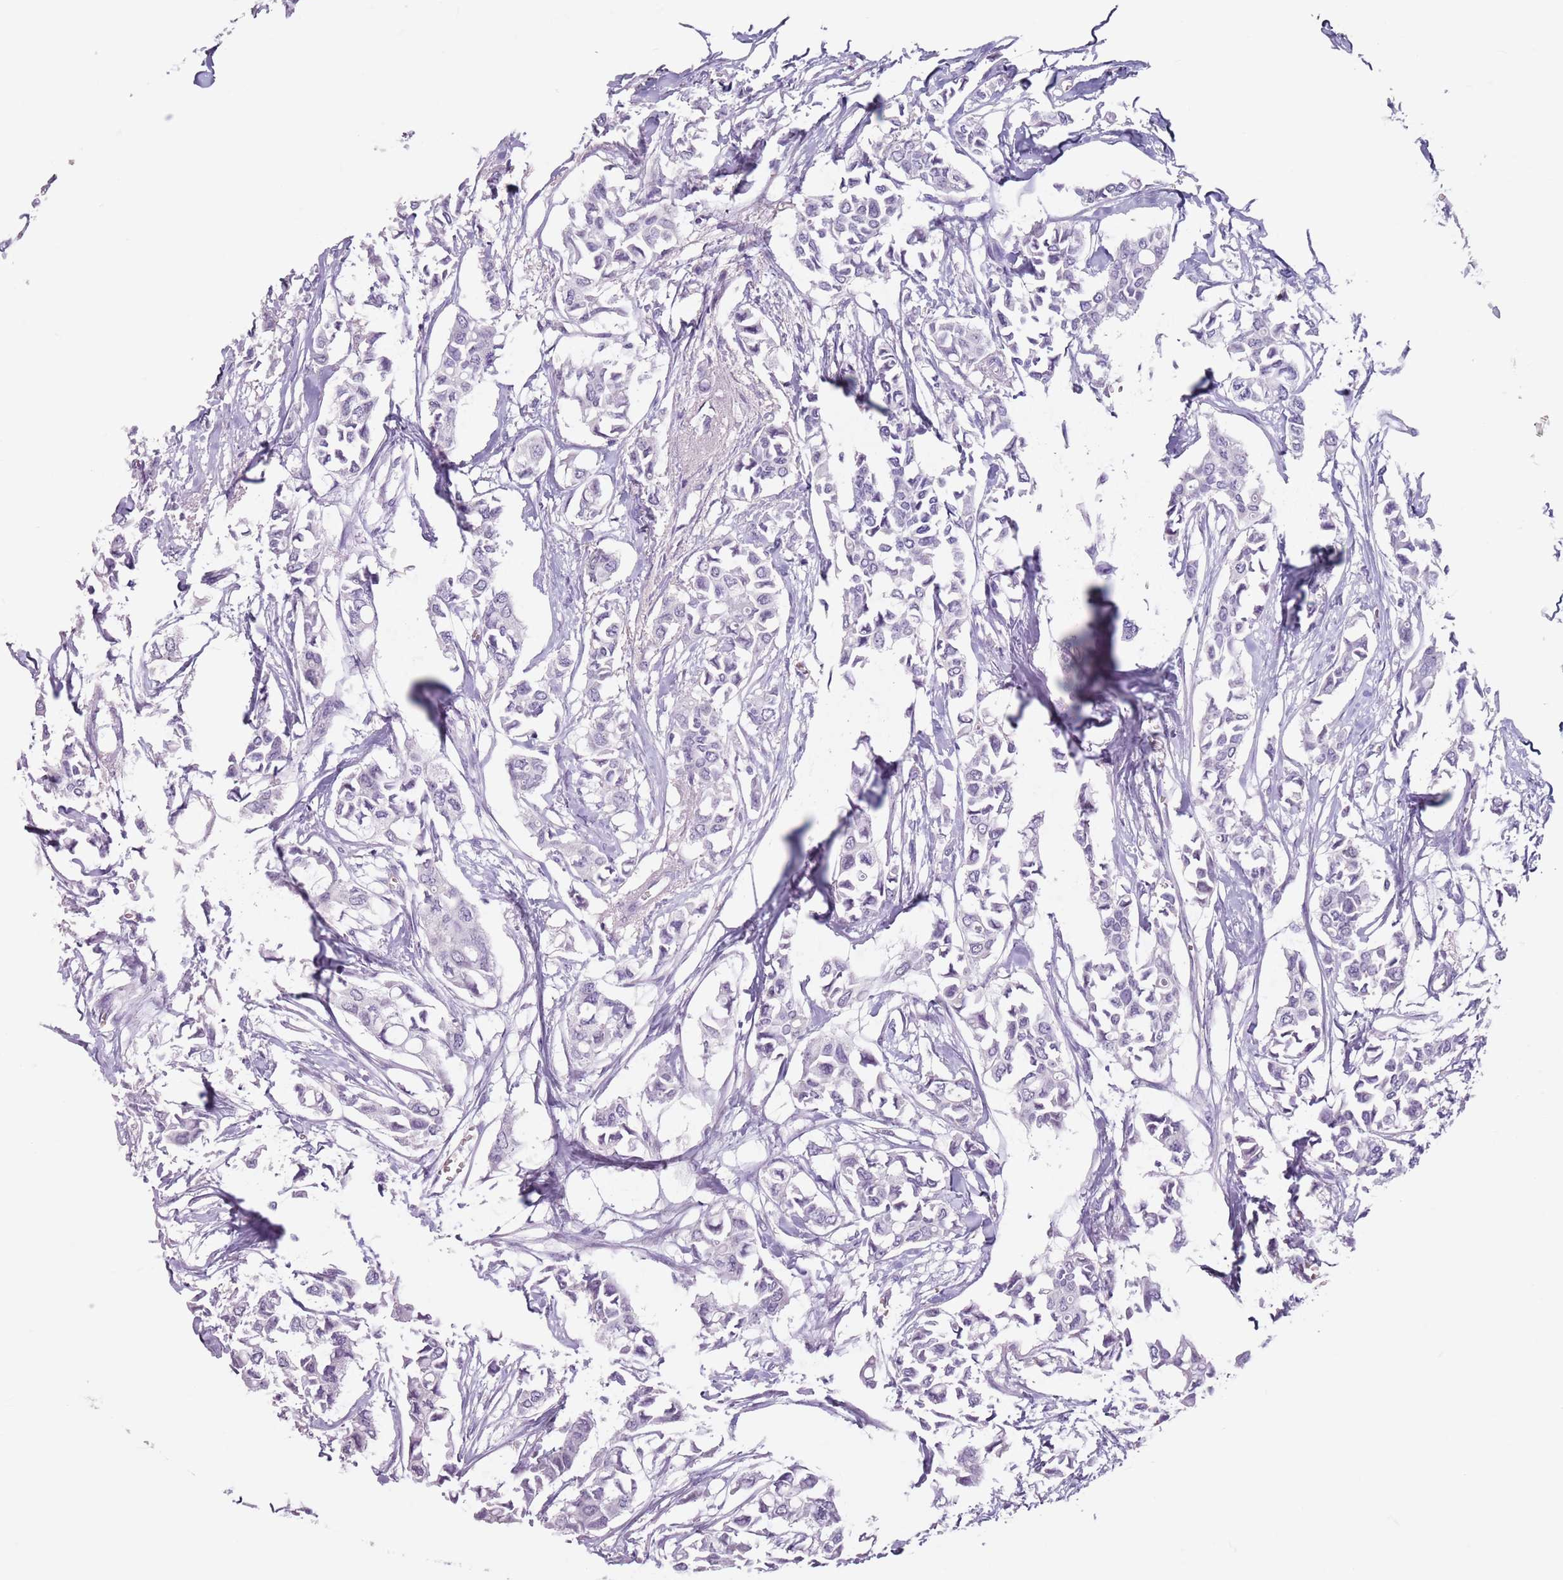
{"staining": {"intensity": "negative", "quantity": "none", "location": "none"}, "tissue": "breast cancer", "cell_type": "Tumor cells", "image_type": "cancer", "snomed": [{"axis": "morphology", "description": "Duct carcinoma"}, {"axis": "topography", "description": "Breast"}], "caption": "This photomicrograph is of breast cancer (intraductal carcinoma) stained with IHC to label a protein in brown with the nuclei are counter-stained blue. There is no positivity in tumor cells.", "gene": "SPESP1", "patient": {"sex": "female", "age": 41}}